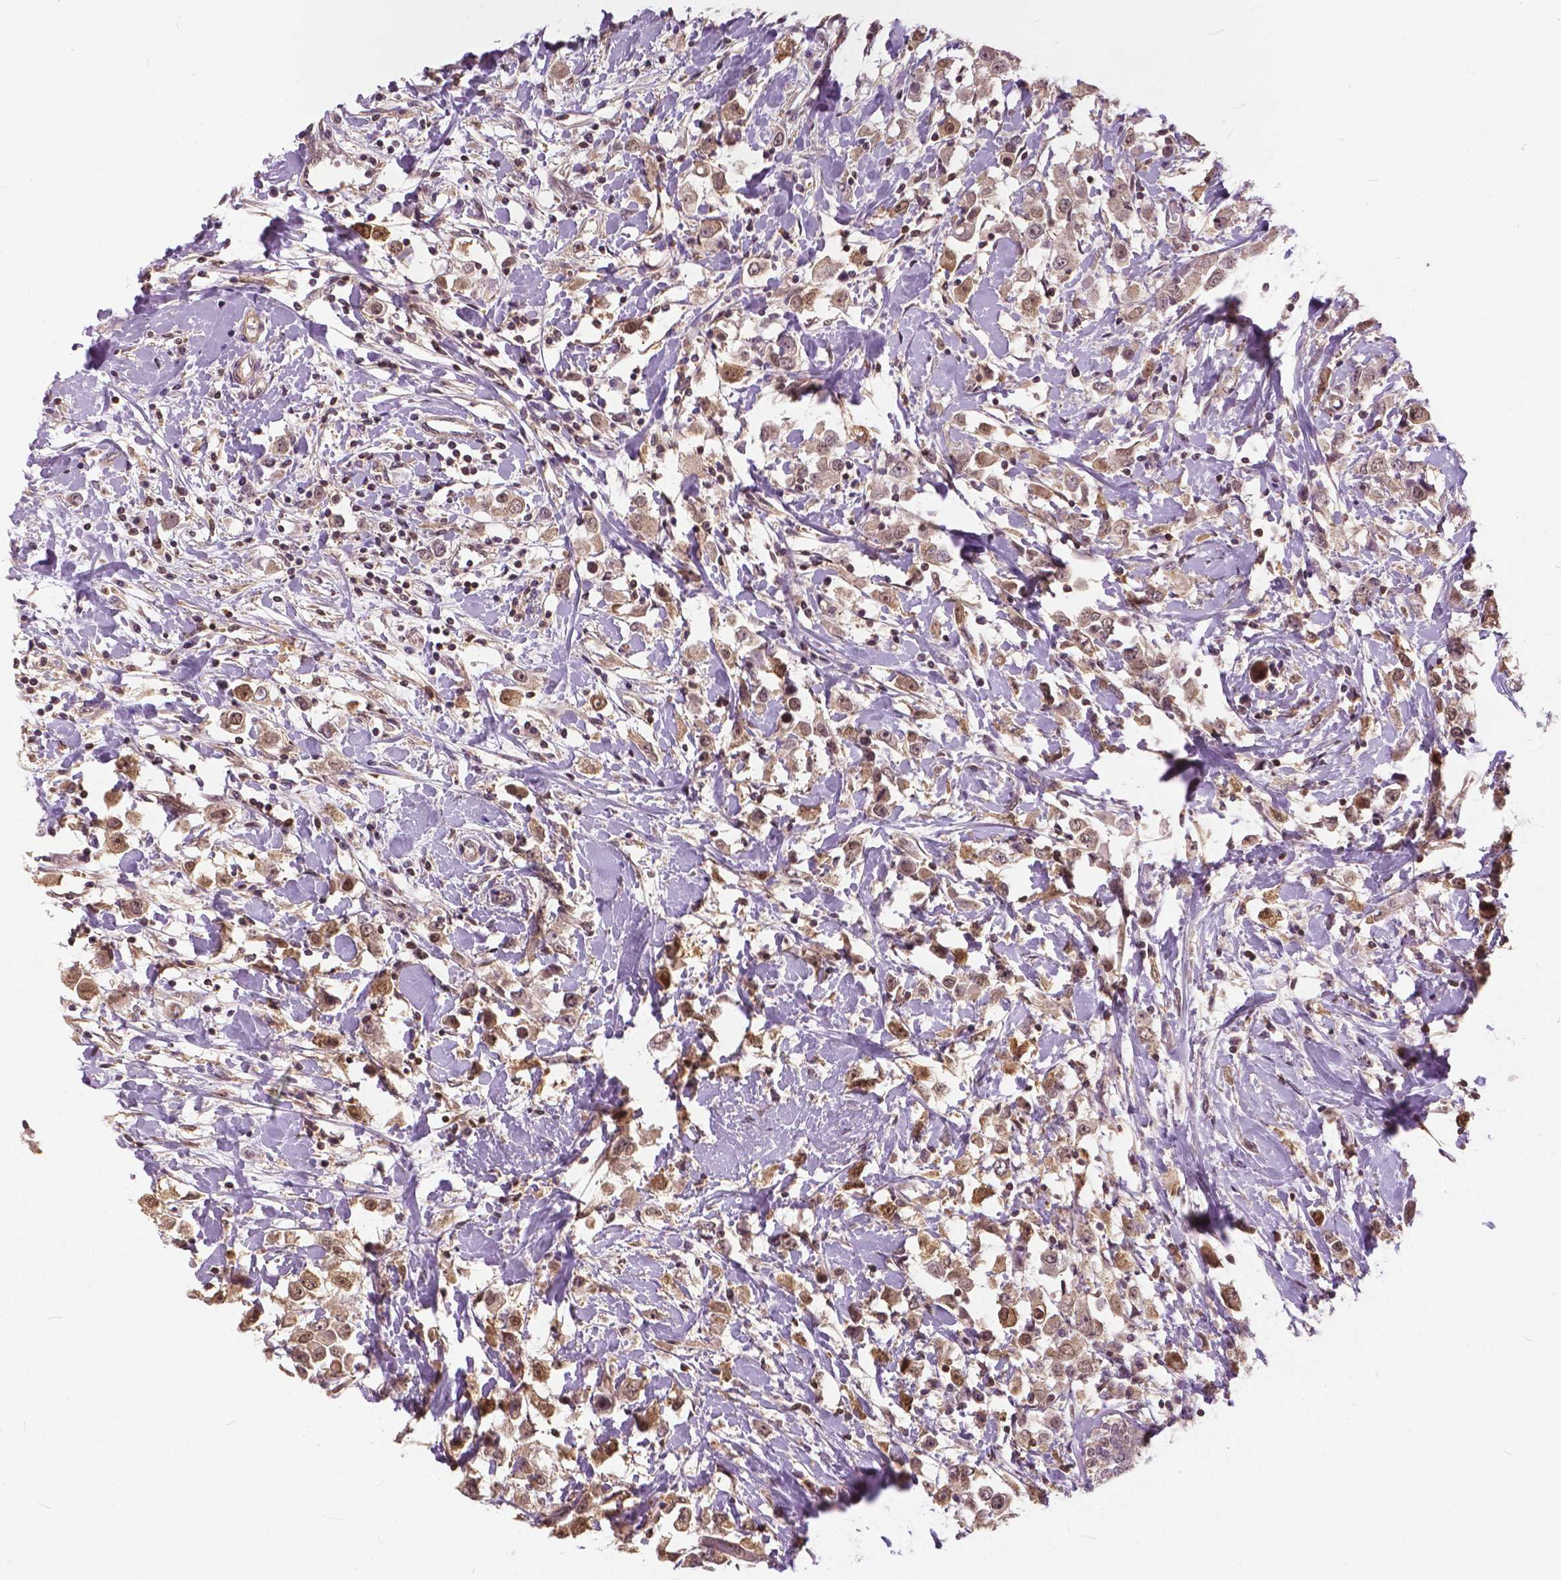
{"staining": {"intensity": "moderate", "quantity": ">75%", "location": "cytoplasmic/membranous,nuclear"}, "tissue": "breast cancer", "cell_type": "Tumor cells", "image_type": "cancer", "snomed": [{"axis": "morphology", "description": "Duct carcinoma"}, {"axis": "topography", "description": "Breast"}], "caption": "Immunohistochemical staining of breast cancer displays medium levels of moderate cytoplasmic/membranous and nuclear protein expression in approximately >75% of tumor cells.", "gene": "ANXA13", "patient": {"sex": "female", "age": 61}}